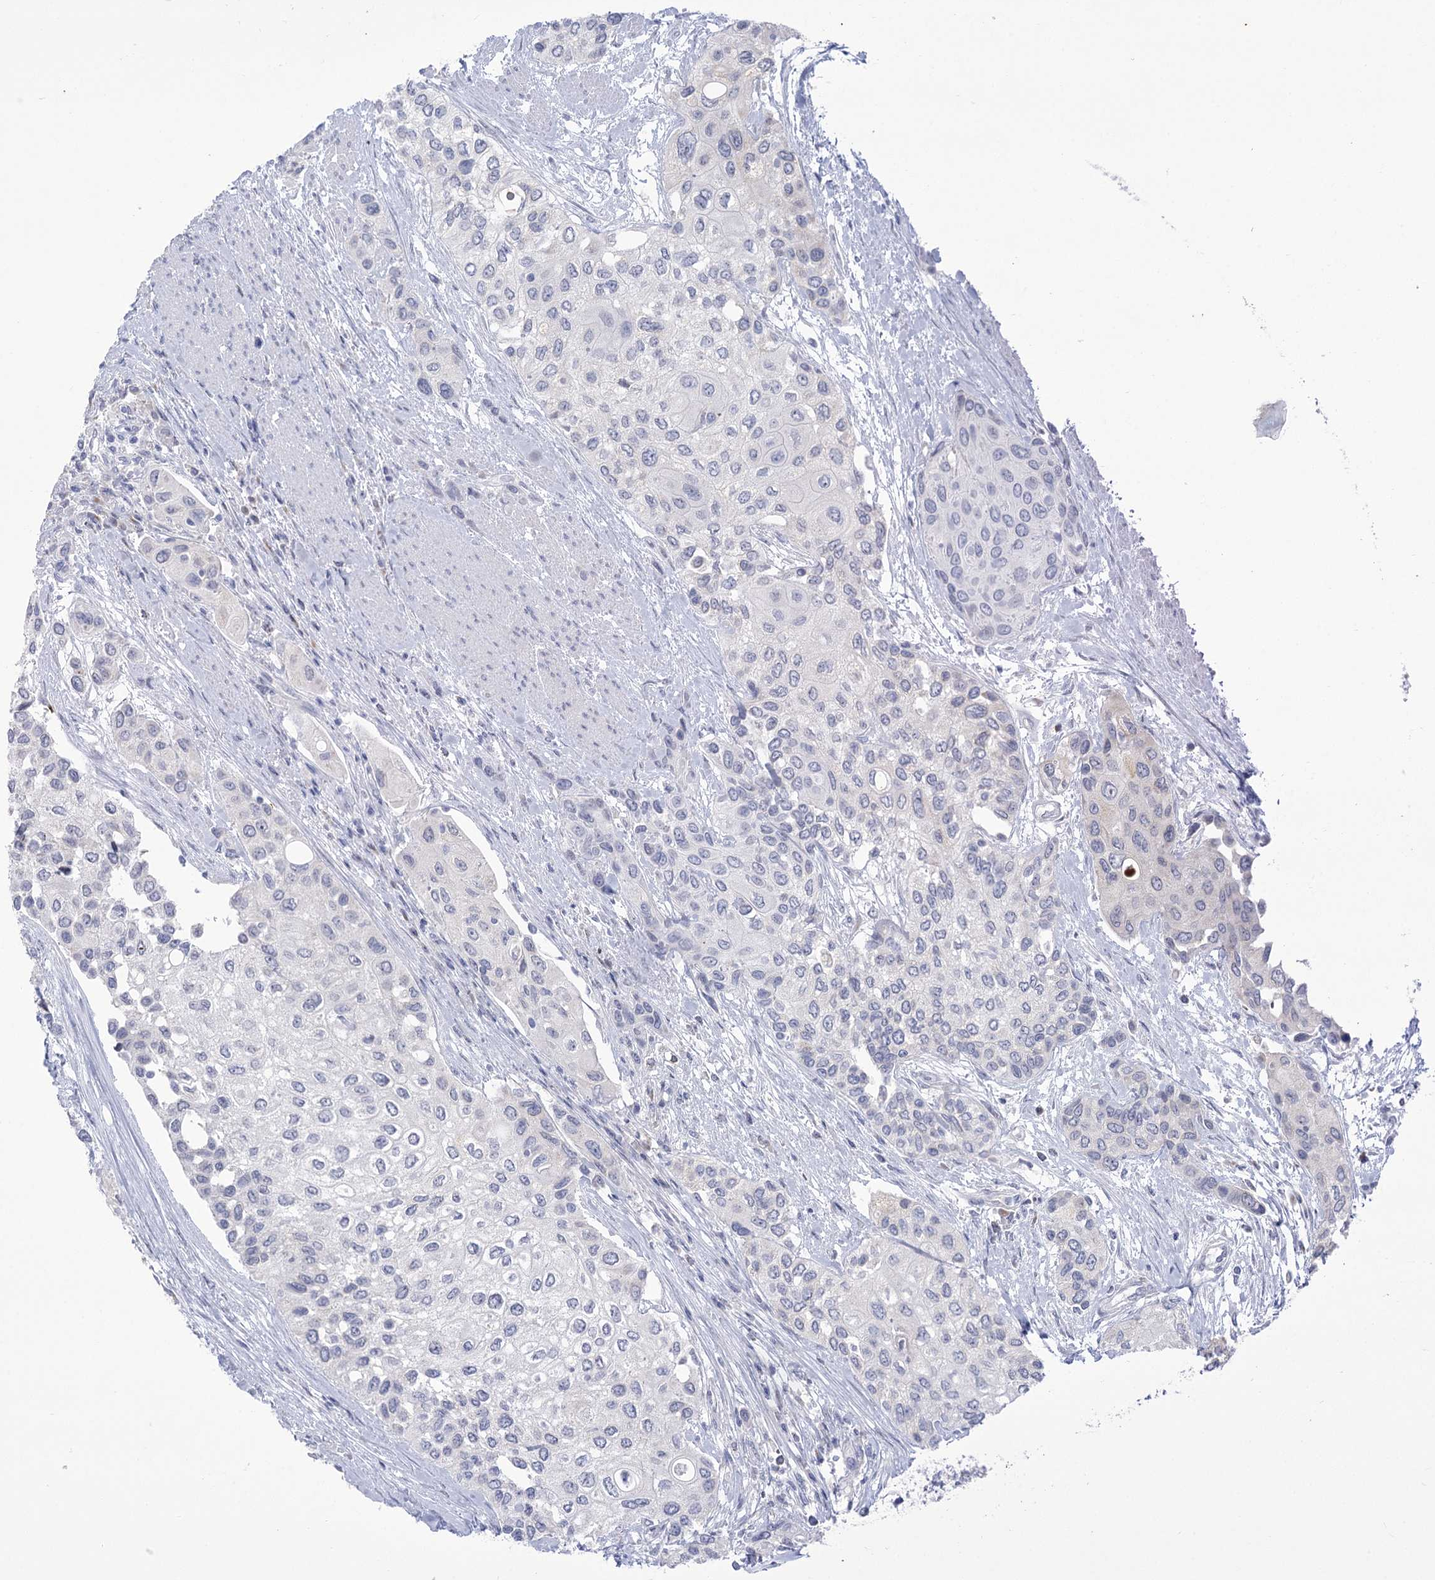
{"staining": {"intensity": "negative", "quantity": "none", "location": "none"}, "tissue": "urothelial cancer", "cell_type": "Tumor cells", "image_type": "cancer", "snomed": [{"axis": "morphology", "description": "Normal tissue, NOS"}, {"axis": "morphology", "description": "Urothelial carcinoma, High grade"}, {"axis": "topography", "description": "Vascular tissue"}, {"axis": "topography", "description": "Urinary bladder"}], "caption": "This is a photomicrograph of immunohistochemistry (IHC) staining of urothelial carcinoma (high-grade), which shows no positivity in tumor cells.", "gene": "BEND7", "patient": {"sex": "female", "age": 56}}